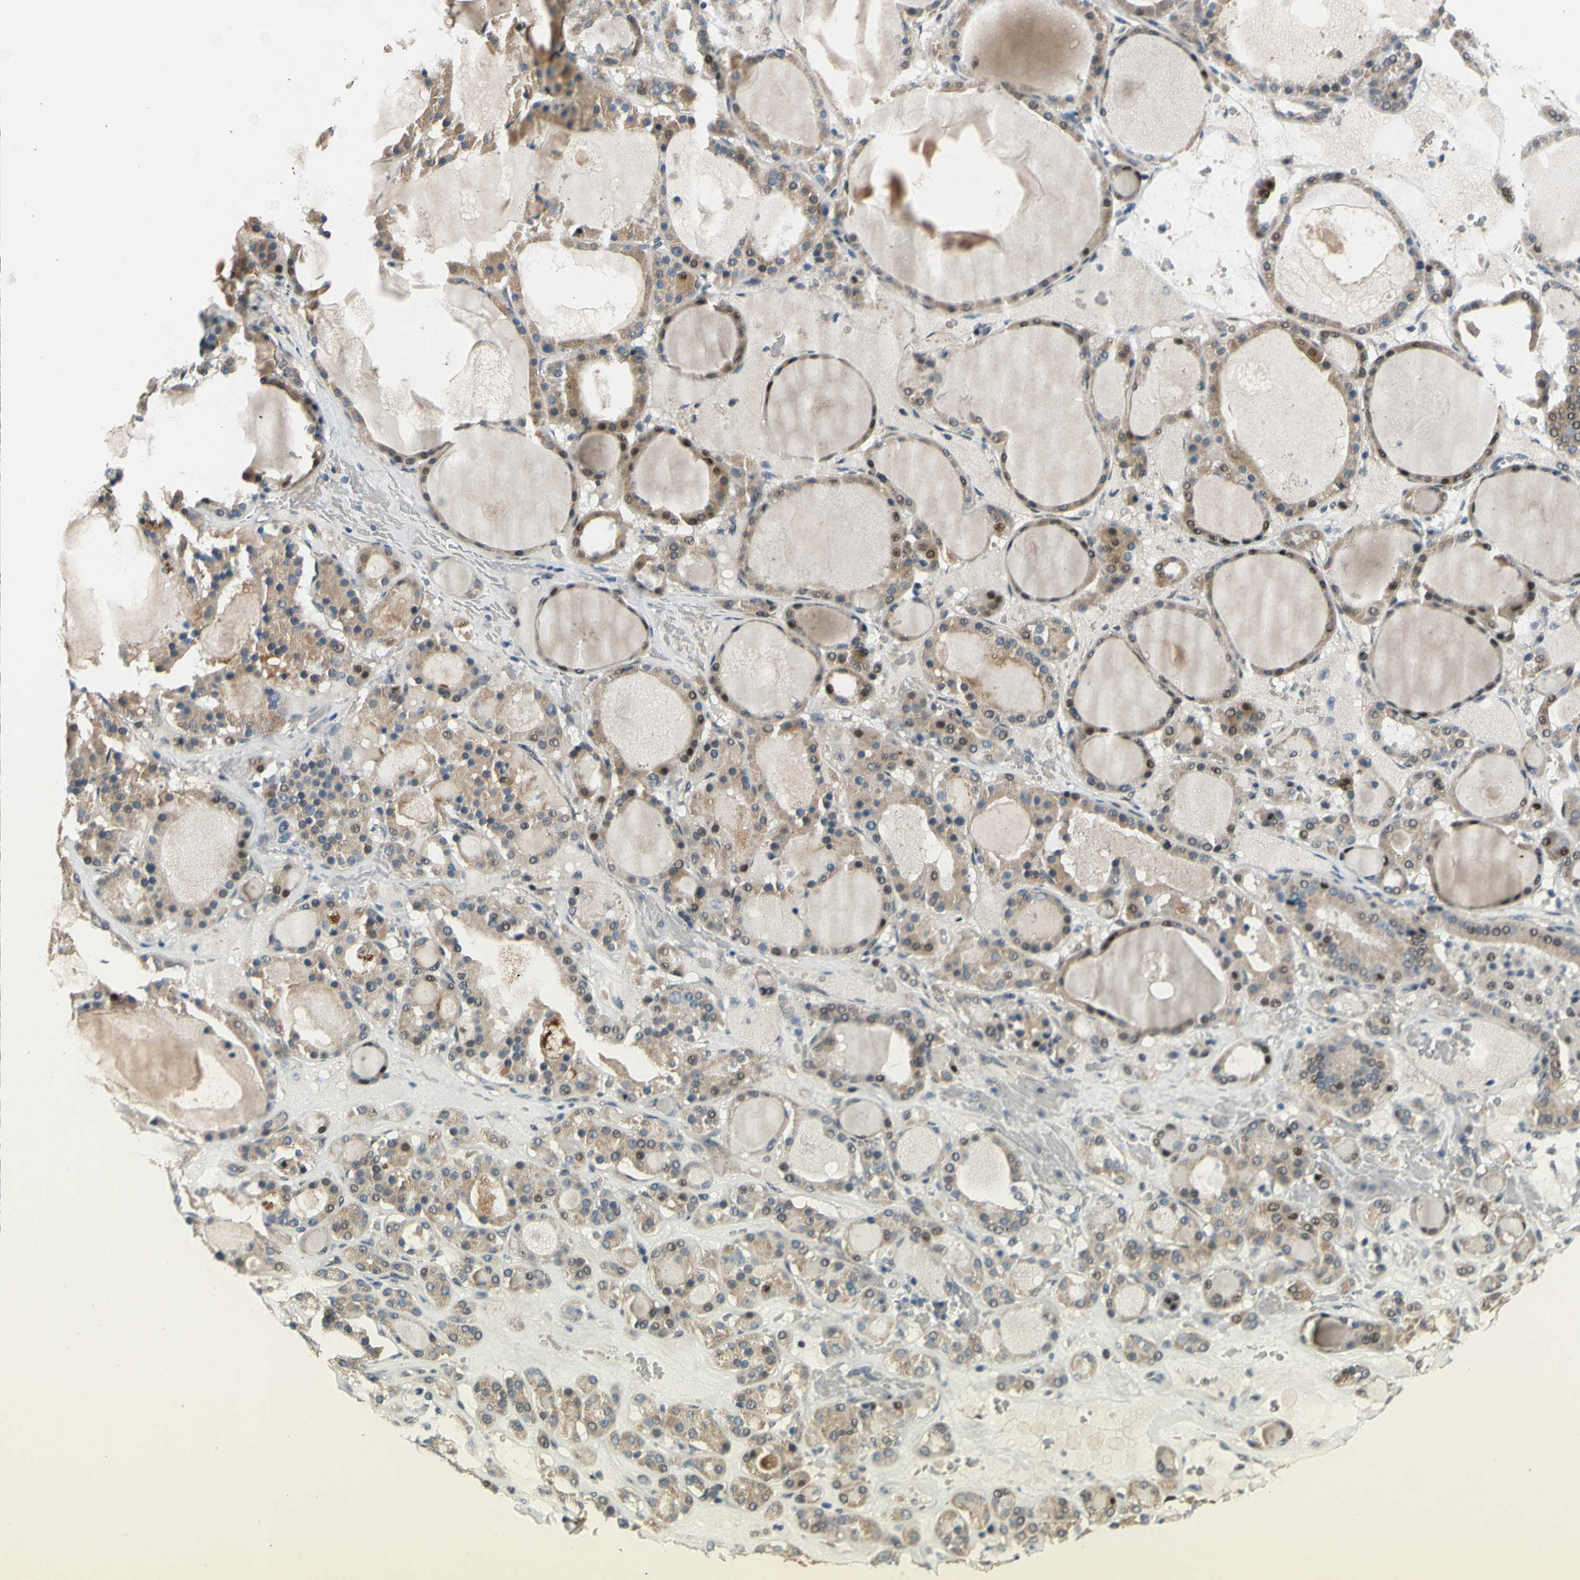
{"staining": {"intensity": "moderate", "quantity": "<25%", "location": "cytoplasmic/membranous,nuclear"}, "tissue": "thyroid gland", "cell_type": "Glandular cells", "image_type": "normal", "snomed": [{"axis": "morphology", "description": "Normal tissue, NOS"}, {"axis": "morphology", "description": "Carcinoma, NOS"}, {"axis": "topography", "description": "Thyroid gland"}], "caption": "Thyroid gland stained with DAB (3,3'-diaminobenzidine) immunohistochemistry exhibits low levels of moderate cytoplasmic/membranous,nuclear staining in about <25% of glandular cells.", "gene": "ZNF184", "patient": {"sex": "female", "age": 86}}